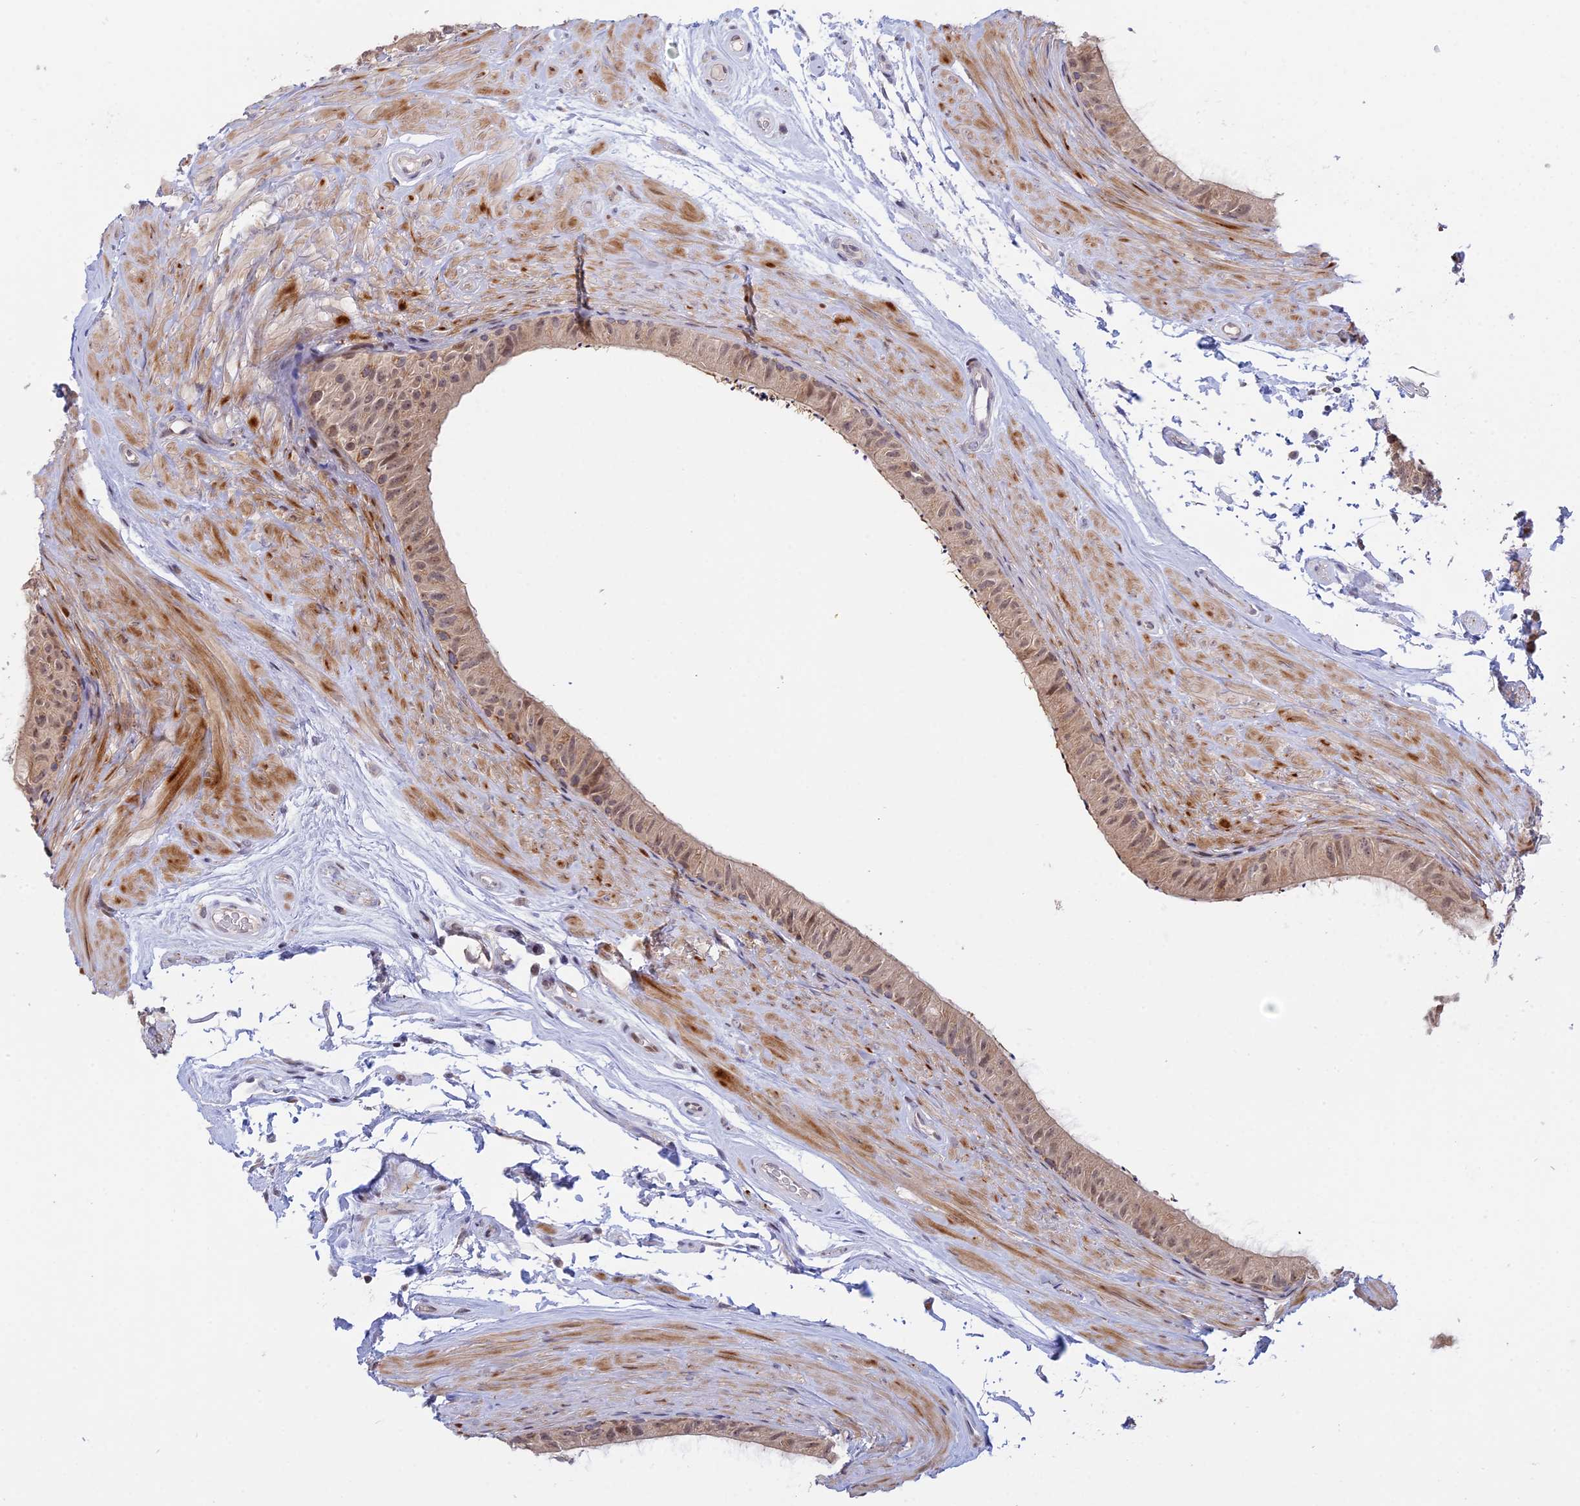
{"staining": {"intensity": "moderate", "quantity": "25%-75%", "location": "cytoplasmic/membranous,nuclear"}, "tissue": "epididymis", "cell_type": "Glandular cells", "image_type": "normal", "snomed": [{"axis": "morphology", "description": "Normal tissue, NOS"}, {"axis": "topography", "description": "Epididymis"}], "caption": "Epididymis stained with IHC demonstrates moderate cytoplasmic/membranous,nuclear positivity in about 25%-75% of glandular cells. (DAB (3,3'-diaminobenzidine) = brown stain, brightfield microscopy at high magnification).", "gene": "GSKIP", "patient": {"sex": "male", "age": 45}}